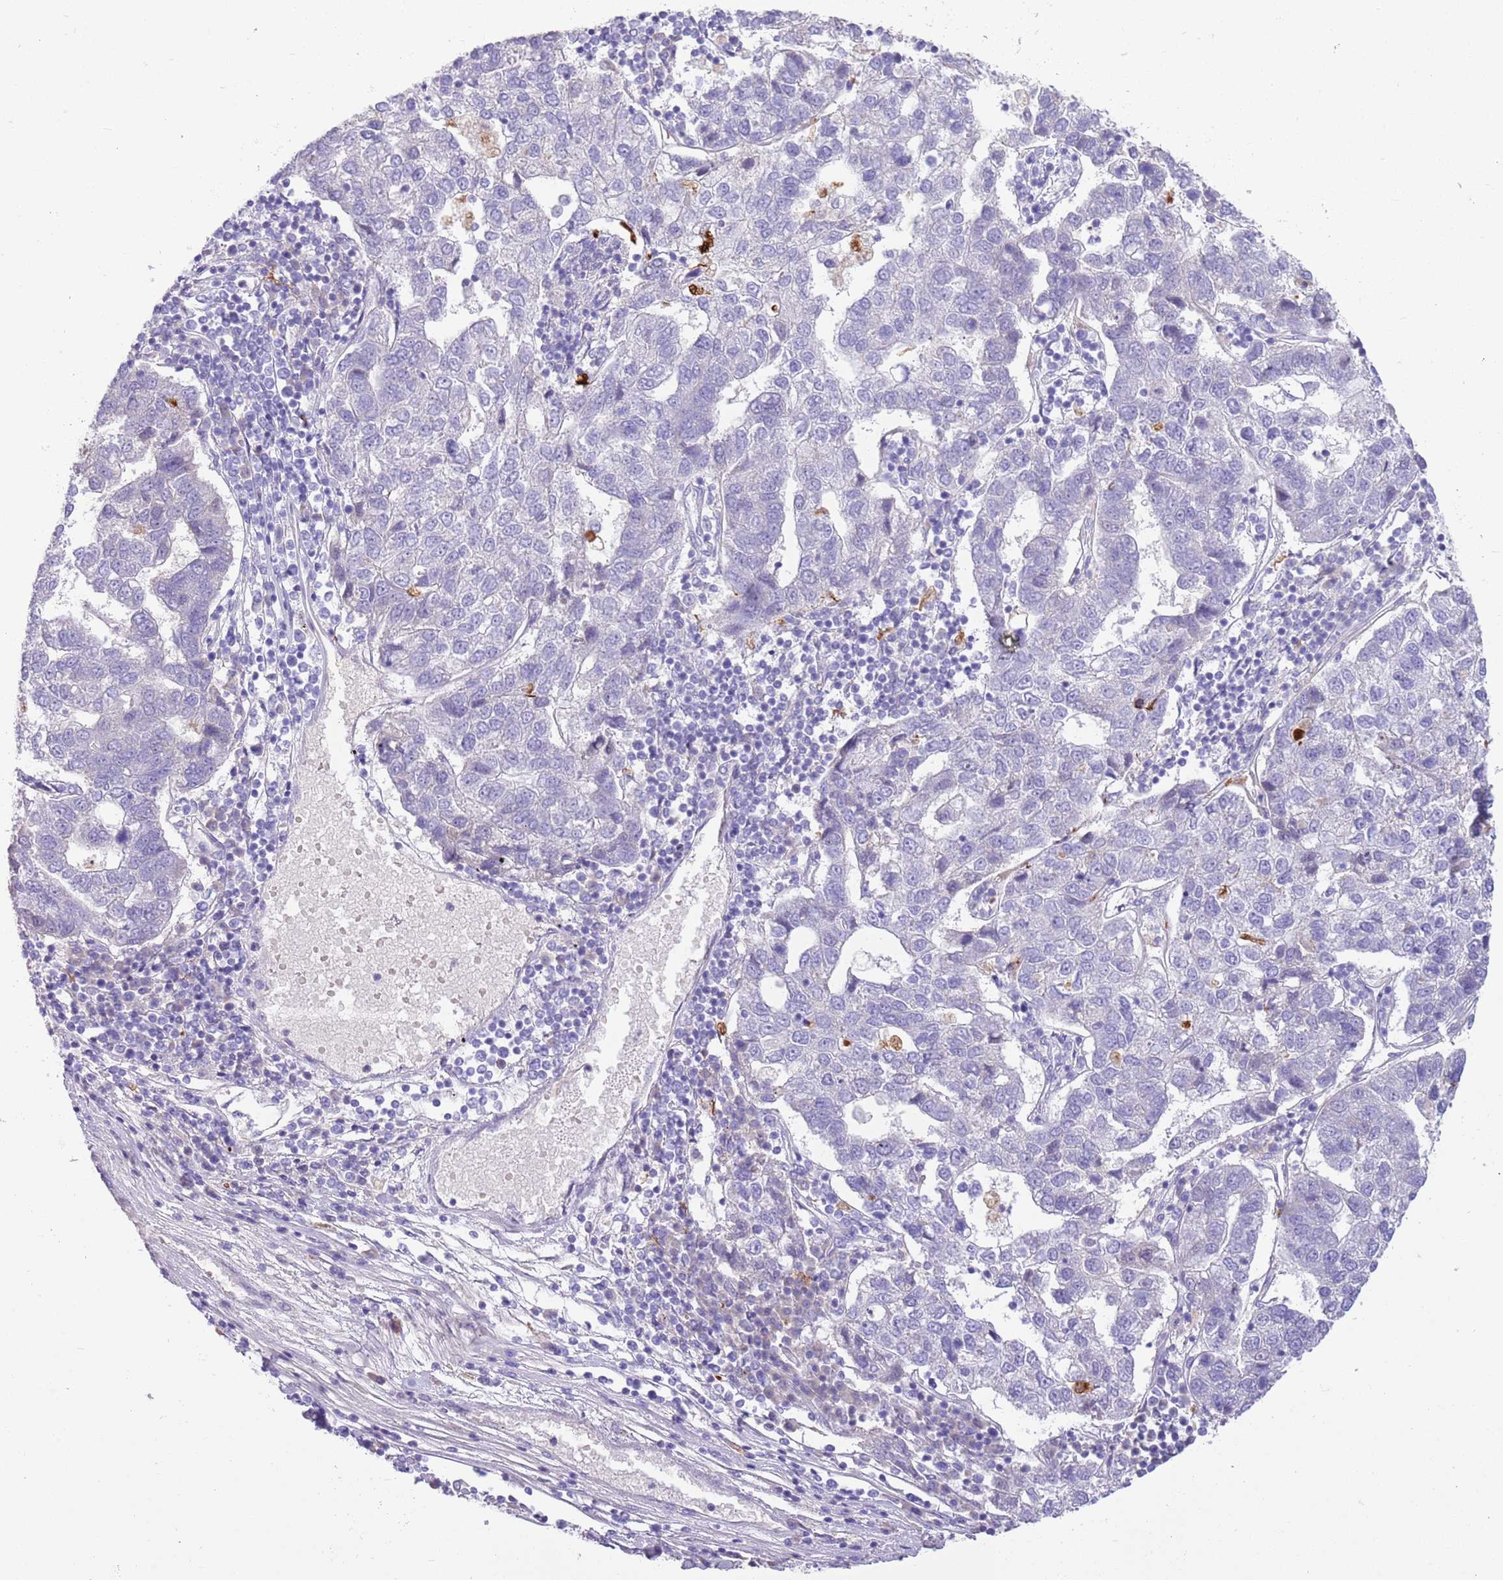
{"staining": {"intensity": "negative", "quantity": "none", "location": "none"}, "tissue": "pancreatic cancer", "cell_type": "Tumor cells", "image_type": "cancer", "snomed": [{"axis": "morphology", "description": "Adenocarcinoma, NOS"}, {"axis": "topography", "description": "Pancreas"}], "caption": "Immunohistochemical staining of pancreatic cancer (adenocarcinoma) demonstrates no significant positivity in tumor cells. Brightfield microscopy of immunohistochemistry (IHC) stained with DAB (3,3'-diaminobenzidine) (brown) and hematoxylin (blue), captured at high magnification.", "gene": "SFTPA1", "patient": {"sex": "female", "age": 61}}